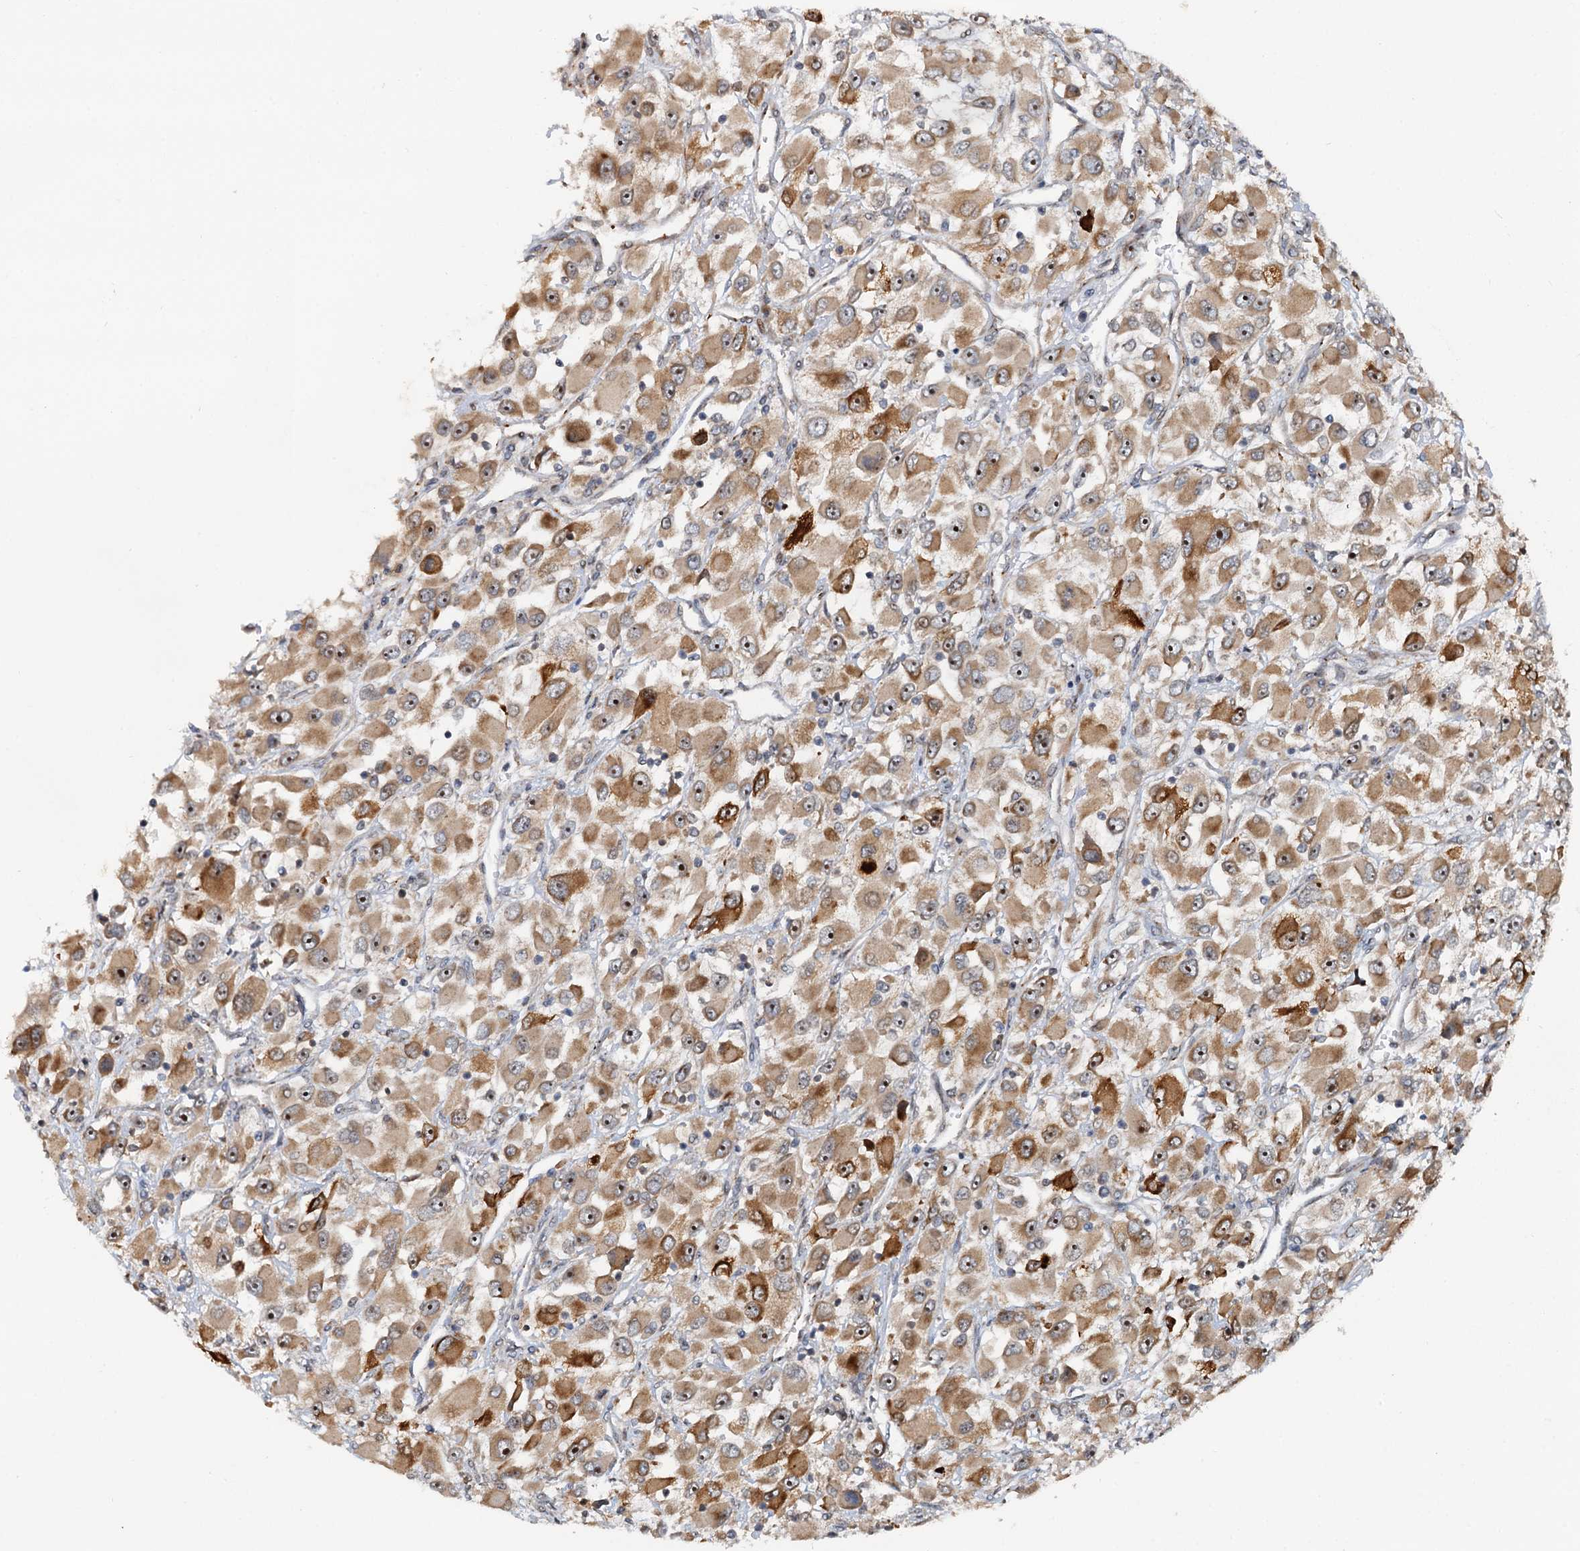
{"staining": {"intensity": "moderate", "quantity": ">75%", "location": "cytoplasmic/membranous,nuclear"}, "tissue": "renal cancer", "cell_type": "Tumor cells", "image_type": "cancer", "snomed": [{"axis": "morphology", "description": "Adenocarcinoma, NOS"}, {"axis": "topography", "description": "Kidney"}], "caption": "Immunohistochemical staining of adenocarcinoma (renal) displays moderate cytoplasmic/membranous and nuclear protein staining in approximately >75% of tumor cells. (brown staining indicates protein expression, while blue staining denotes nuclei).", "gene": "CEP68", "patient": {"sex": "female", "age": 52}}